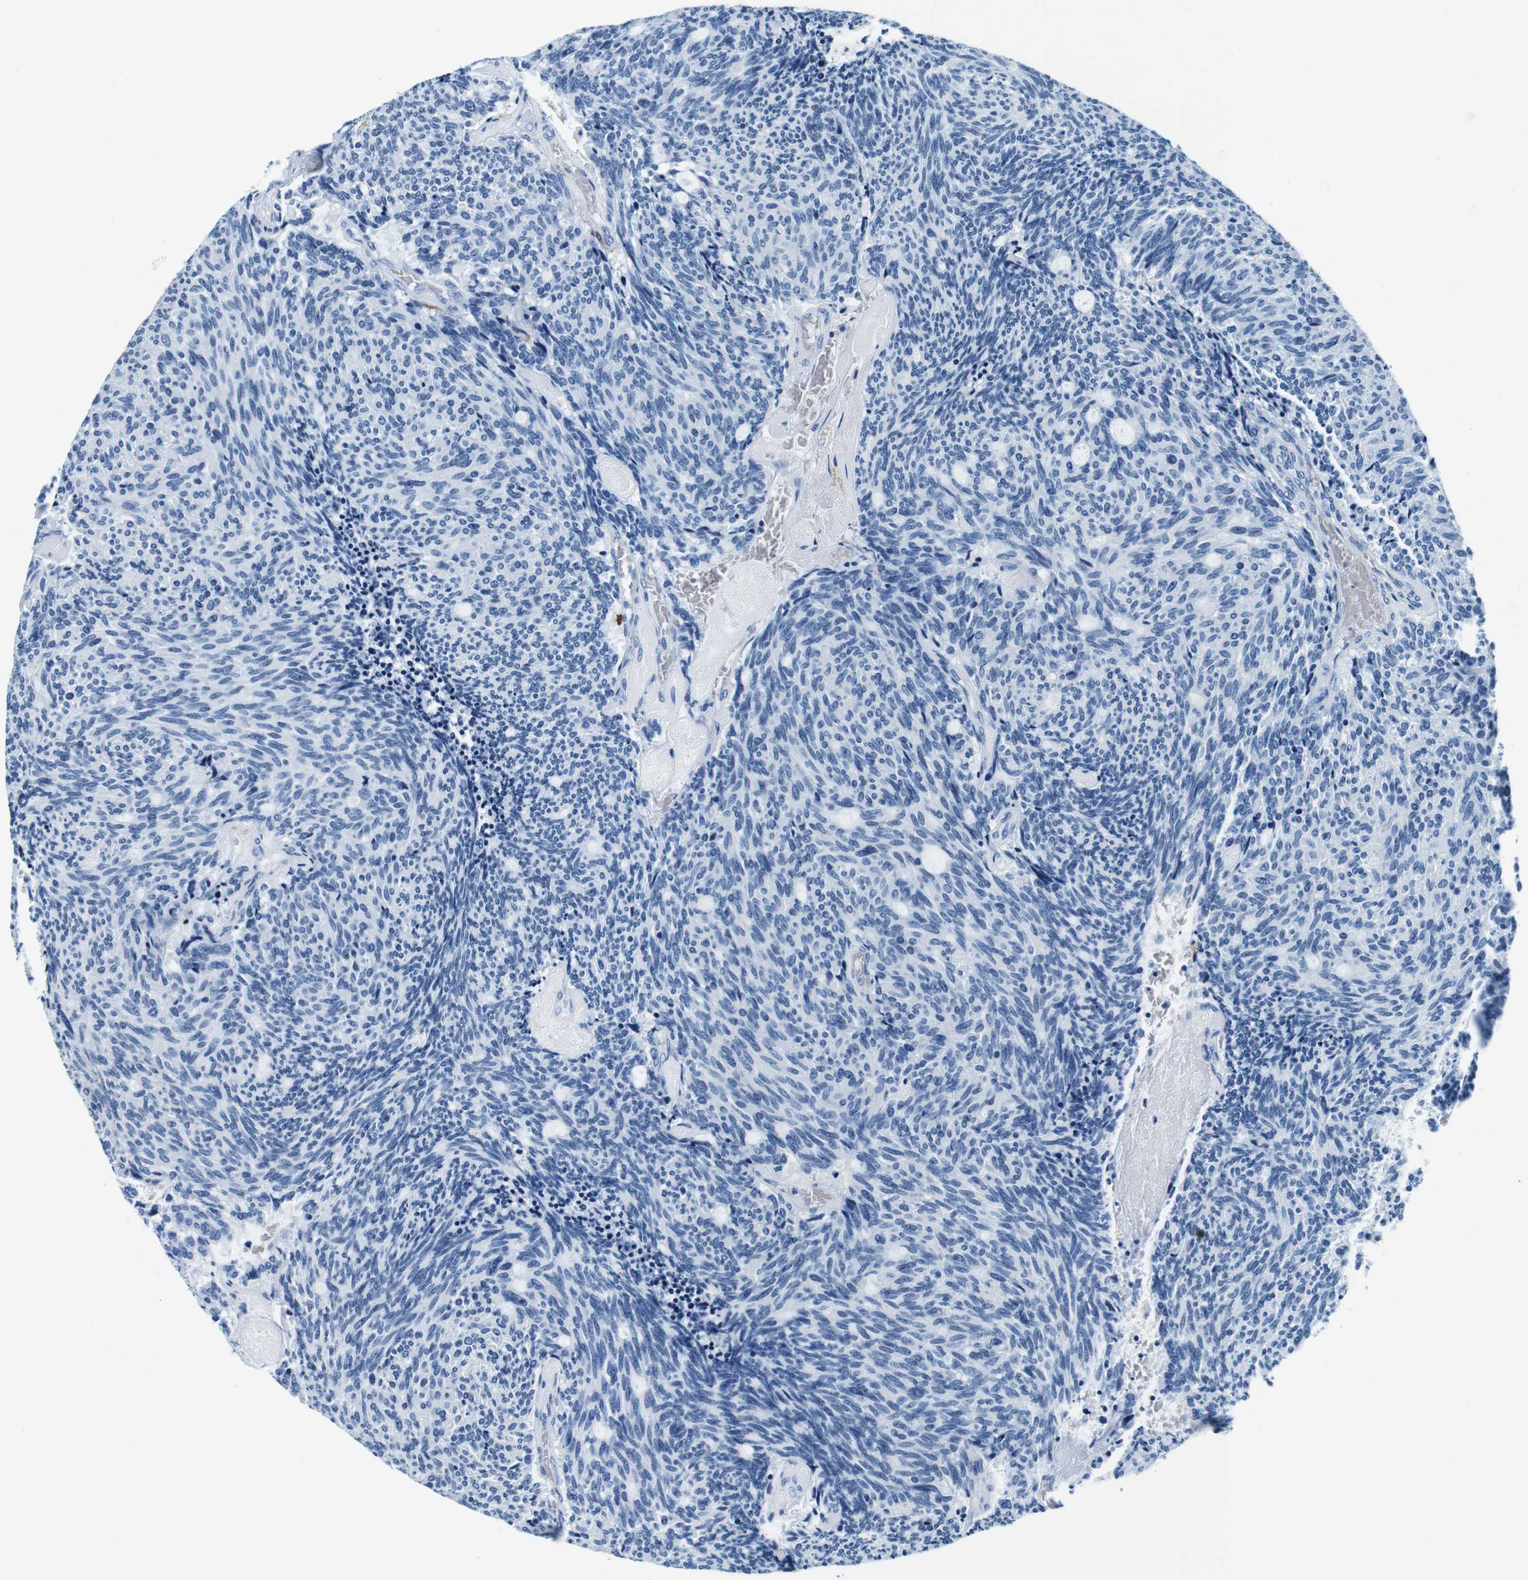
{"staining": {"intensity": "negative", "quantity": "none", "location": "none"}, "tissue": "carcinoid", "cell_type": "Tumor cells", "image_type": "cancer", "snomed": [{"axis": "morphology", "description": "Carcinoid, malignant, NOS"}, {"axis": "topography", "description": "Pancreas"}], "caption": "An immunohistochemistry photomicrograph of carcinoid is shown. There is no staining in tumor cells of carcinoid.", "gene": "HLA-DRB1", "patient": {"sex": "female", "age": 54}}